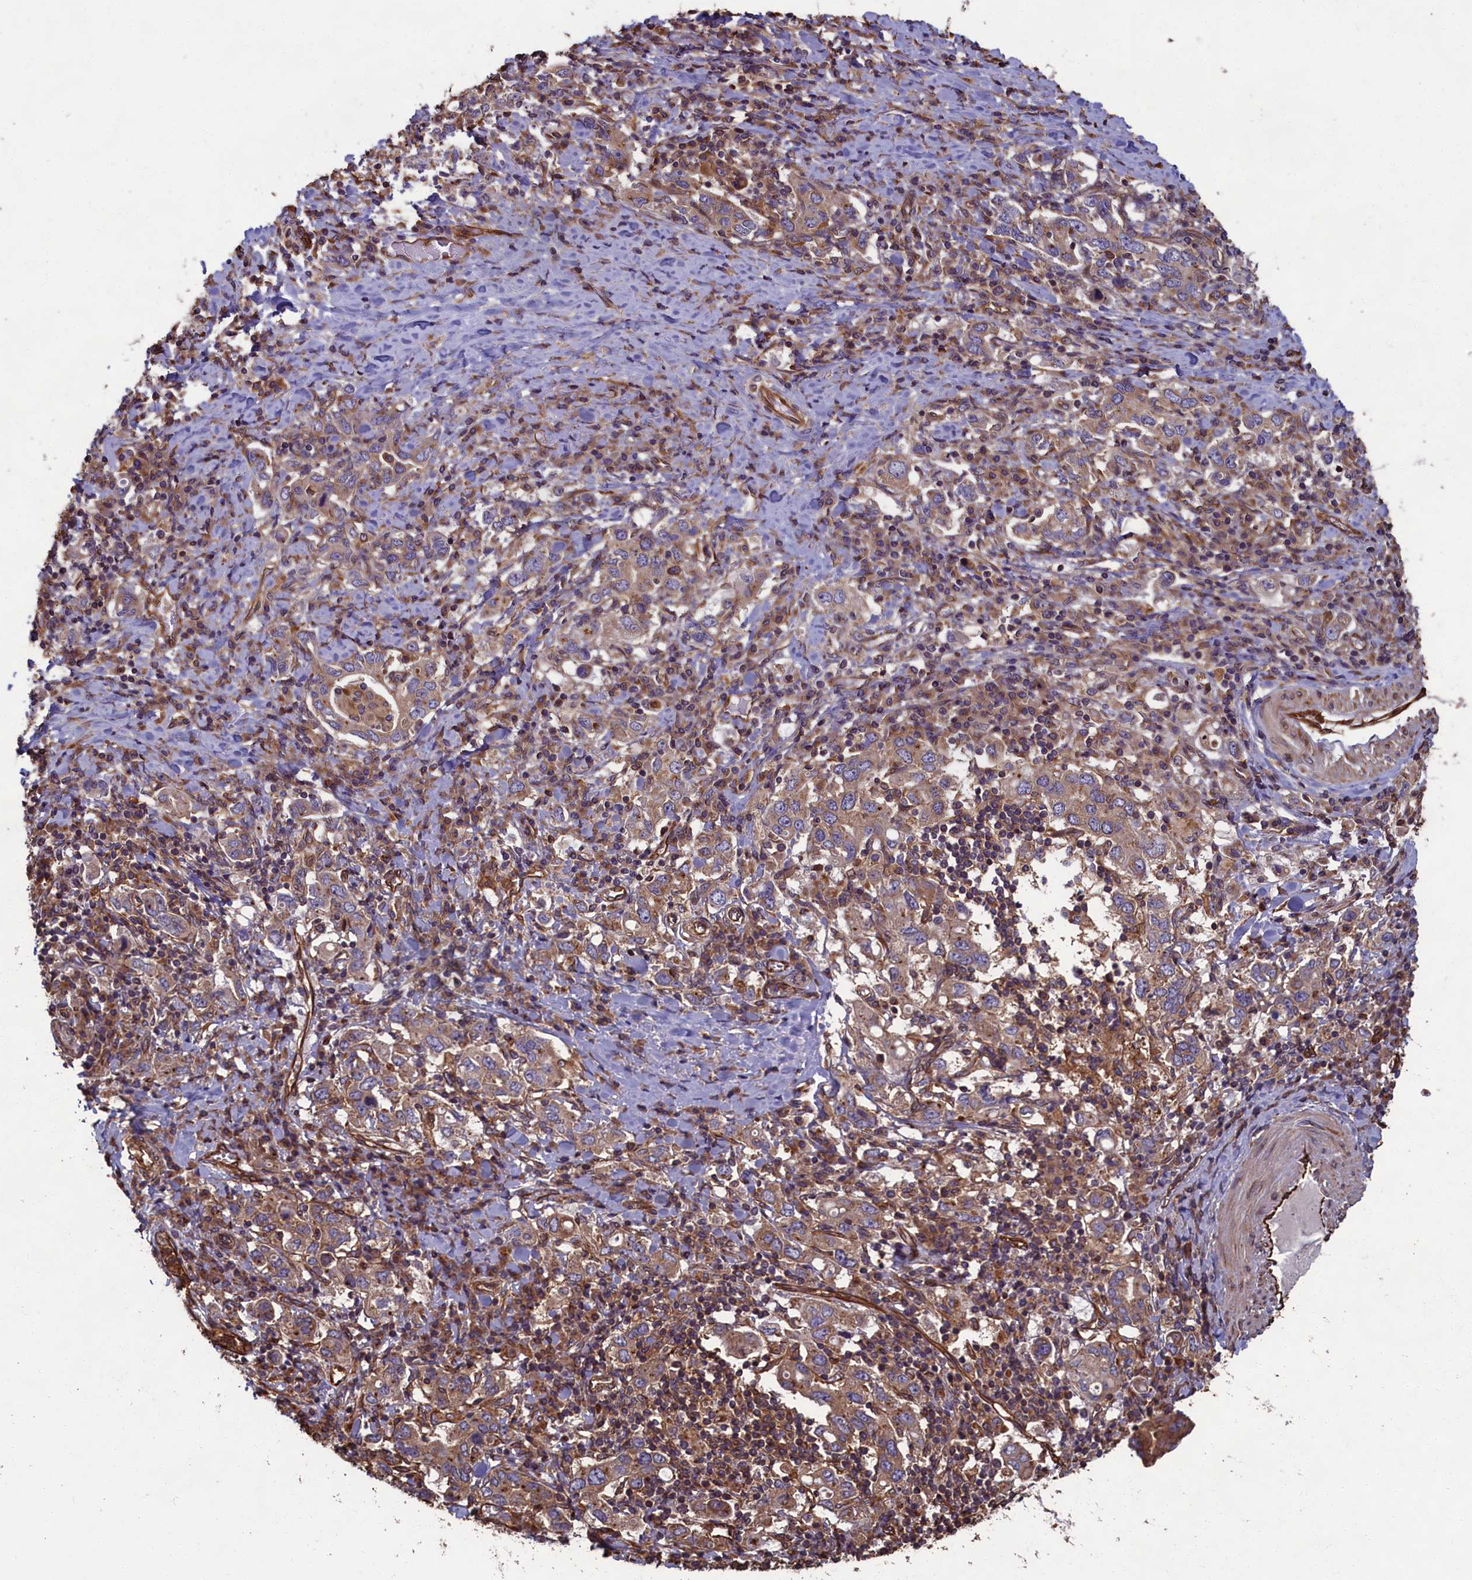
{"staining": {"intensity": "moderate", "quantity": ">75%", "location": "cytoplasmic/membranous"}, "tissue": "stomach cancer", "cell_type": "Tumor cells", "image_type": "cancer", "snomed": [{"axis": "morphology", "description": "Adenocarcinoma, NOS"}, {"axis": "topography", "description": "Stomach, upper"}, {"axis": "topography", "description": "Stomach"}], "caption": "Protein positivity by immunohistochemistry reveals moderate cytoplasmic/membranous expression in approximately >75% of tumor cells in stomach adenocarcinoma.", "gene": "CCDC124", "patient": {"sex": "male", "age": 62}}